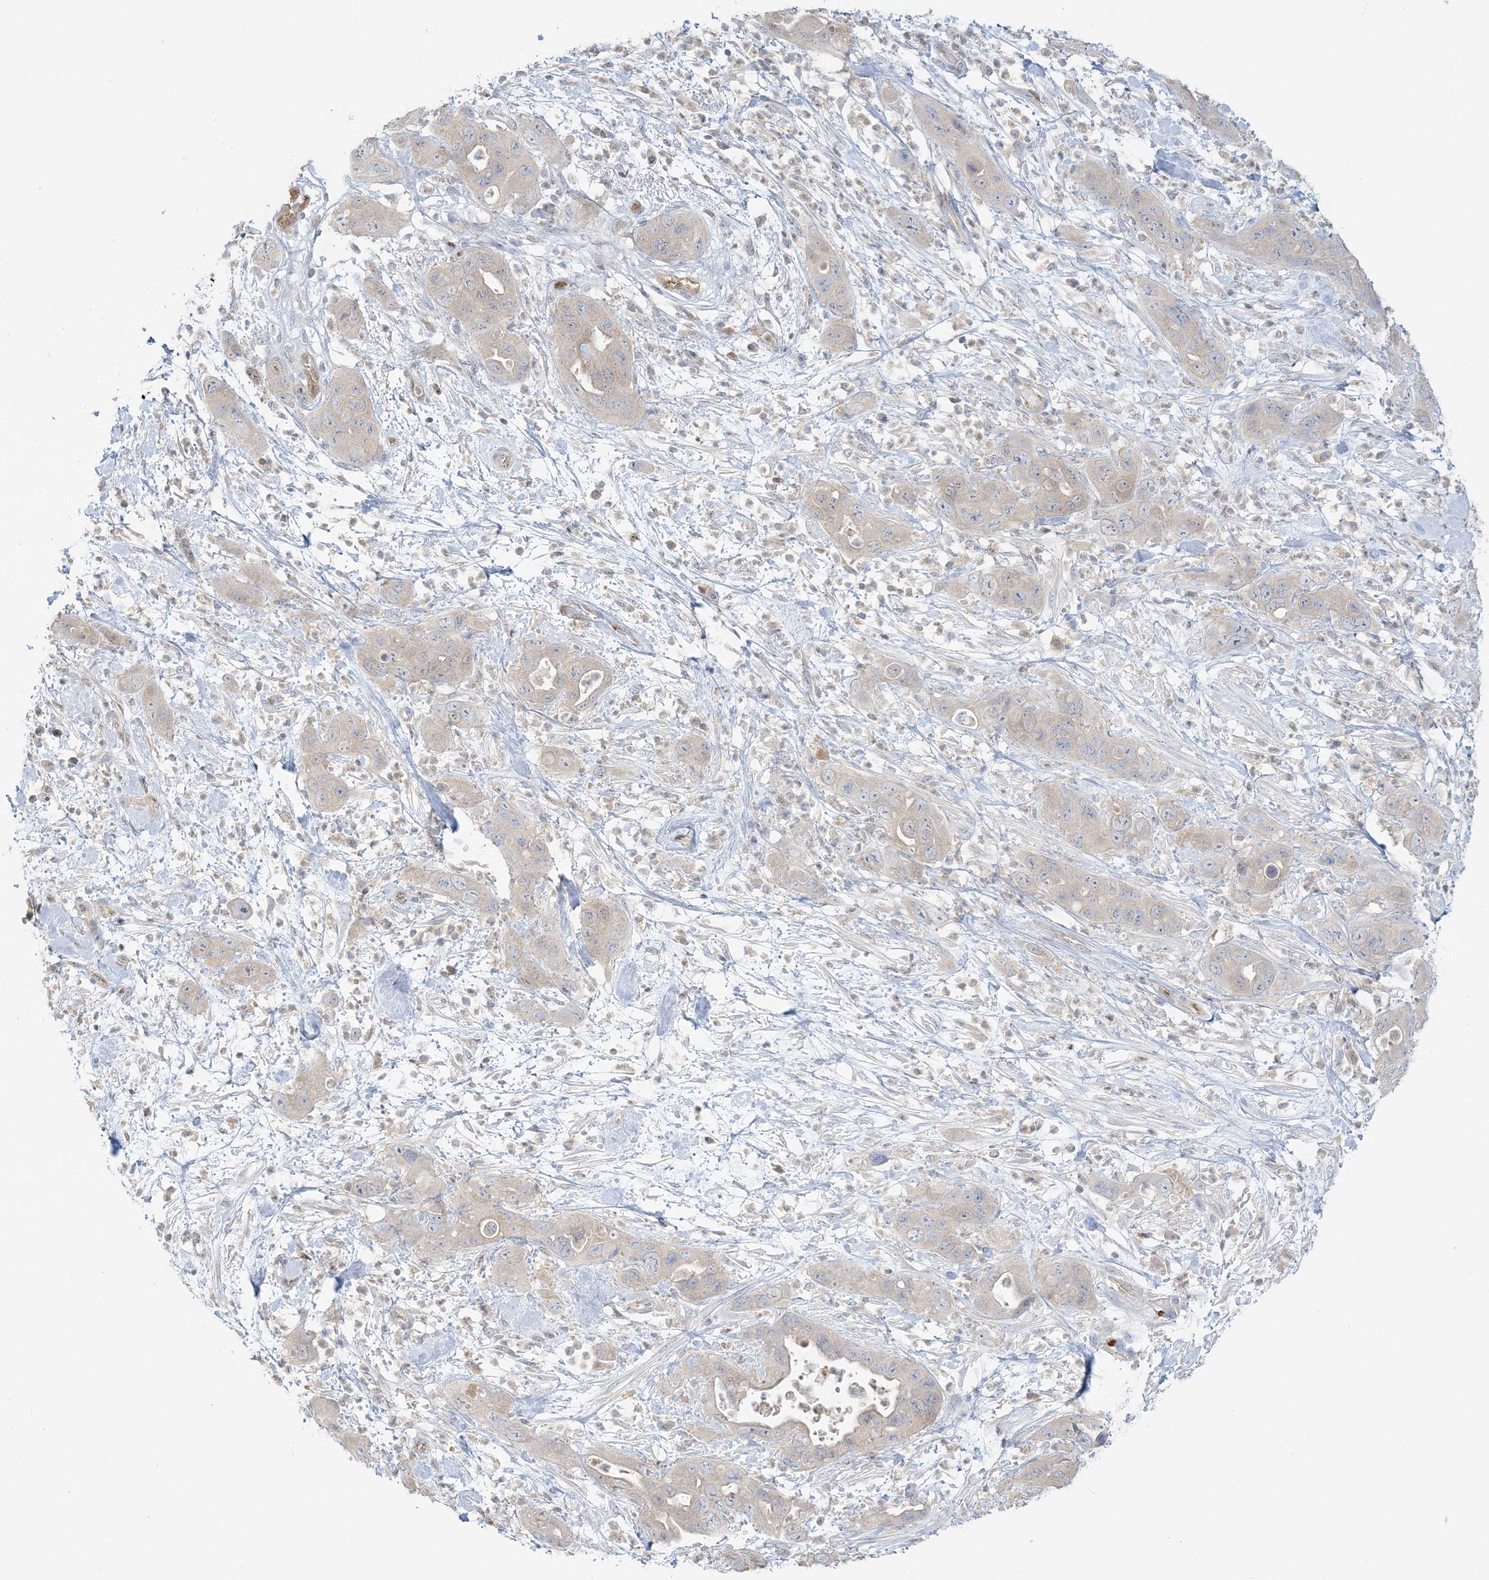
{"staining": {"intensity": "weak", "quantity": "<25%", "location": "cytoplasmic/membranous"}, "tissue": "pancreatic cancer", "cell_type": "Tumor cells", "image_type": "cancer", "snomed": [{"axis": "morphology", "description": "Adenocarcinoma, NOS"}, {"axis": "topography", "description": "Pancreas"}], "caption": "Human pancreatic cancer (adenocarcinoma) stained for a protein using immunohistochemistry (IHC) displays no staining in tumor cells.", "gene": "INPP1", "patient": {"sex": "female", "age": 71}}